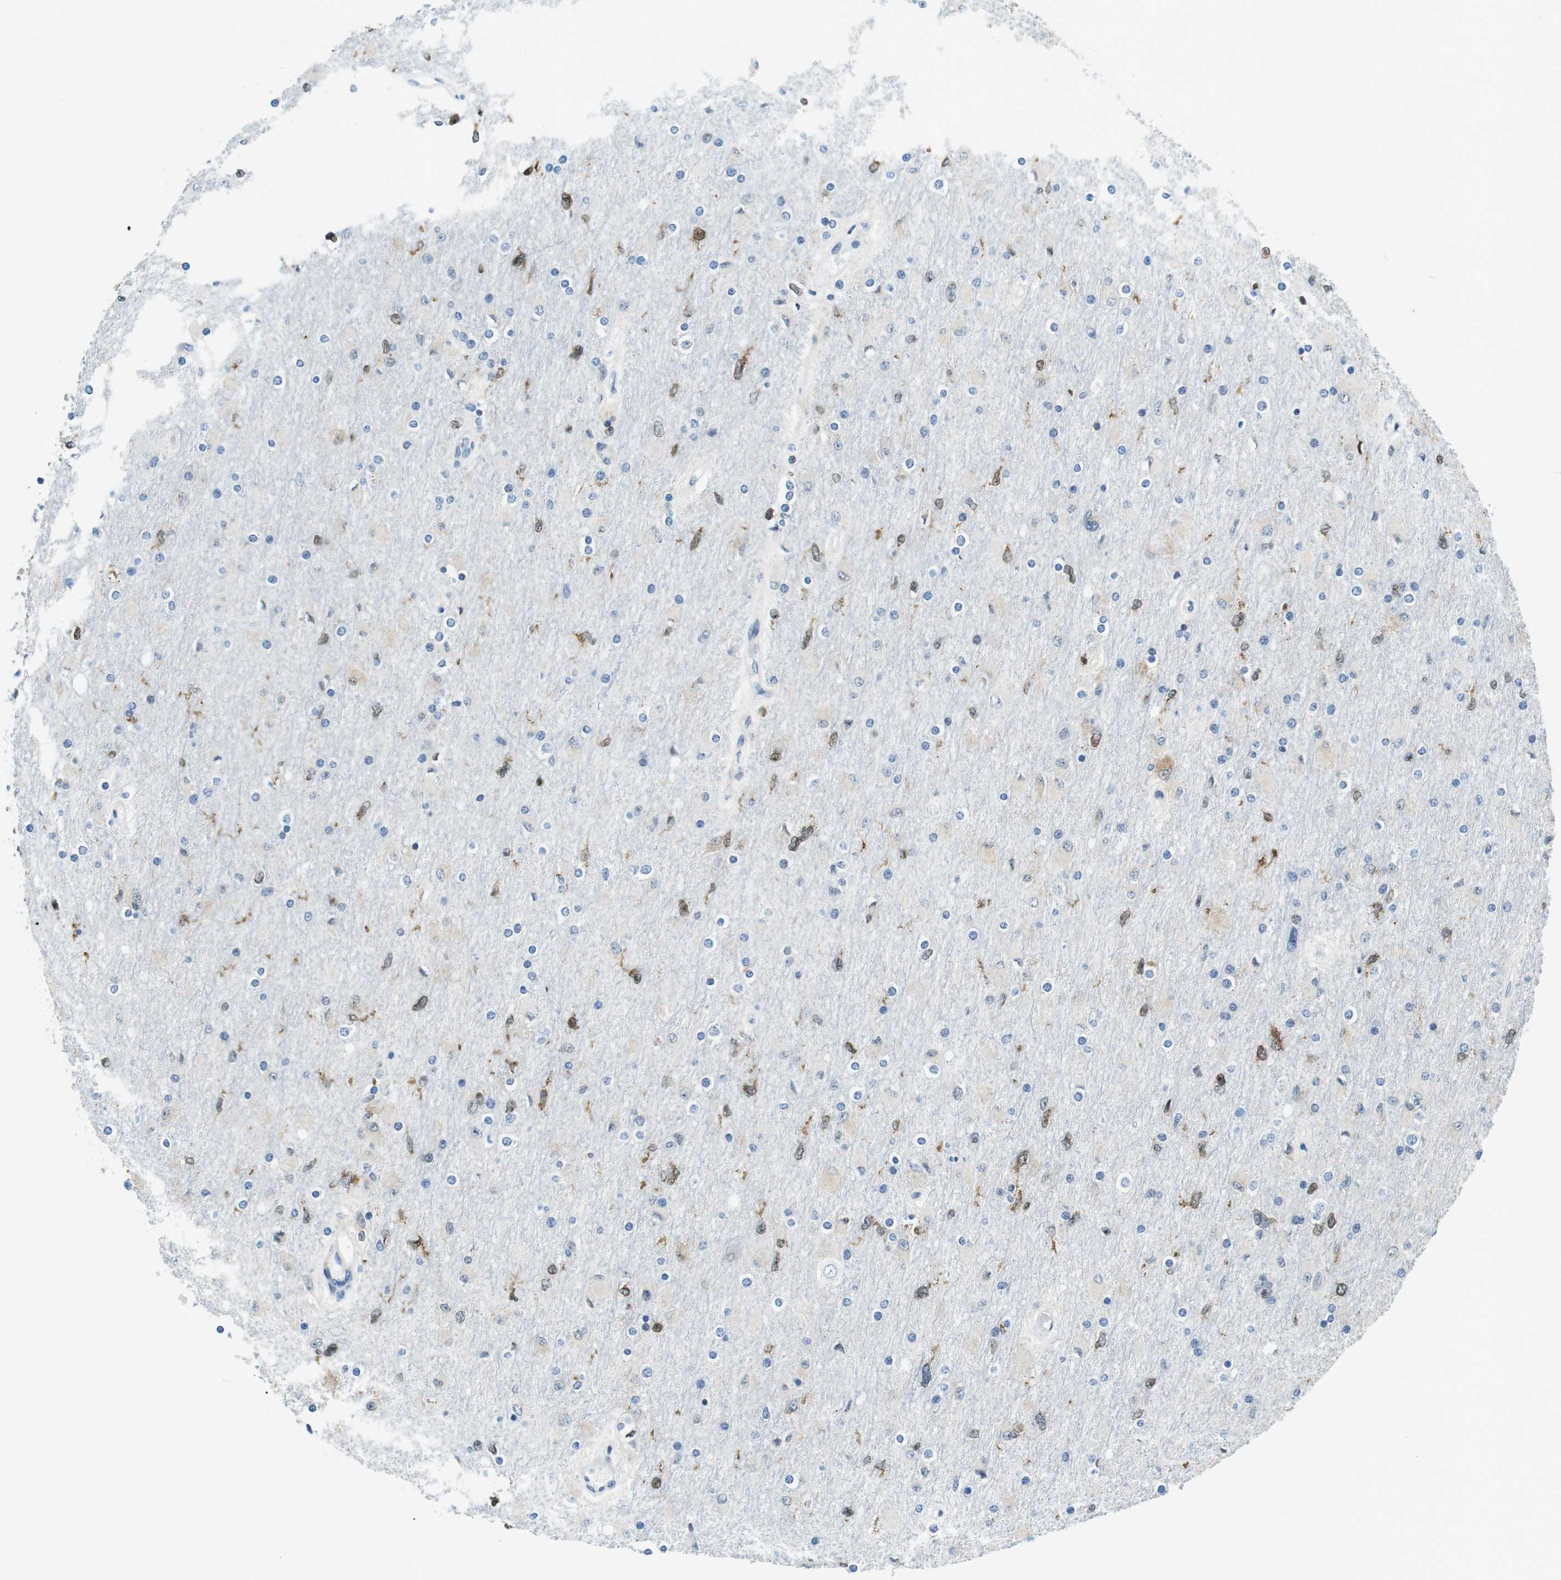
{"staining": {"intensity": "moderate", "quantity": "<25%", "location": "nuclear"}, "tissue": "glioma", "cell_type": "Tumor cells", "image_type": "cancer", "snomed": [{"axis": "morphology", "description": "Glioma, malignant, High grade"}, {"axis": "topography", "description": "Cerebral cortex"}], "caption": "An image of glioma stained for a protein exhibits moderate nuclear brown staining in tumor cells. (DAB IHC with brightfield microscopy, high magnification).", "gene": "PHLDA1", "patient": {"sex": "female", "age": 36}}